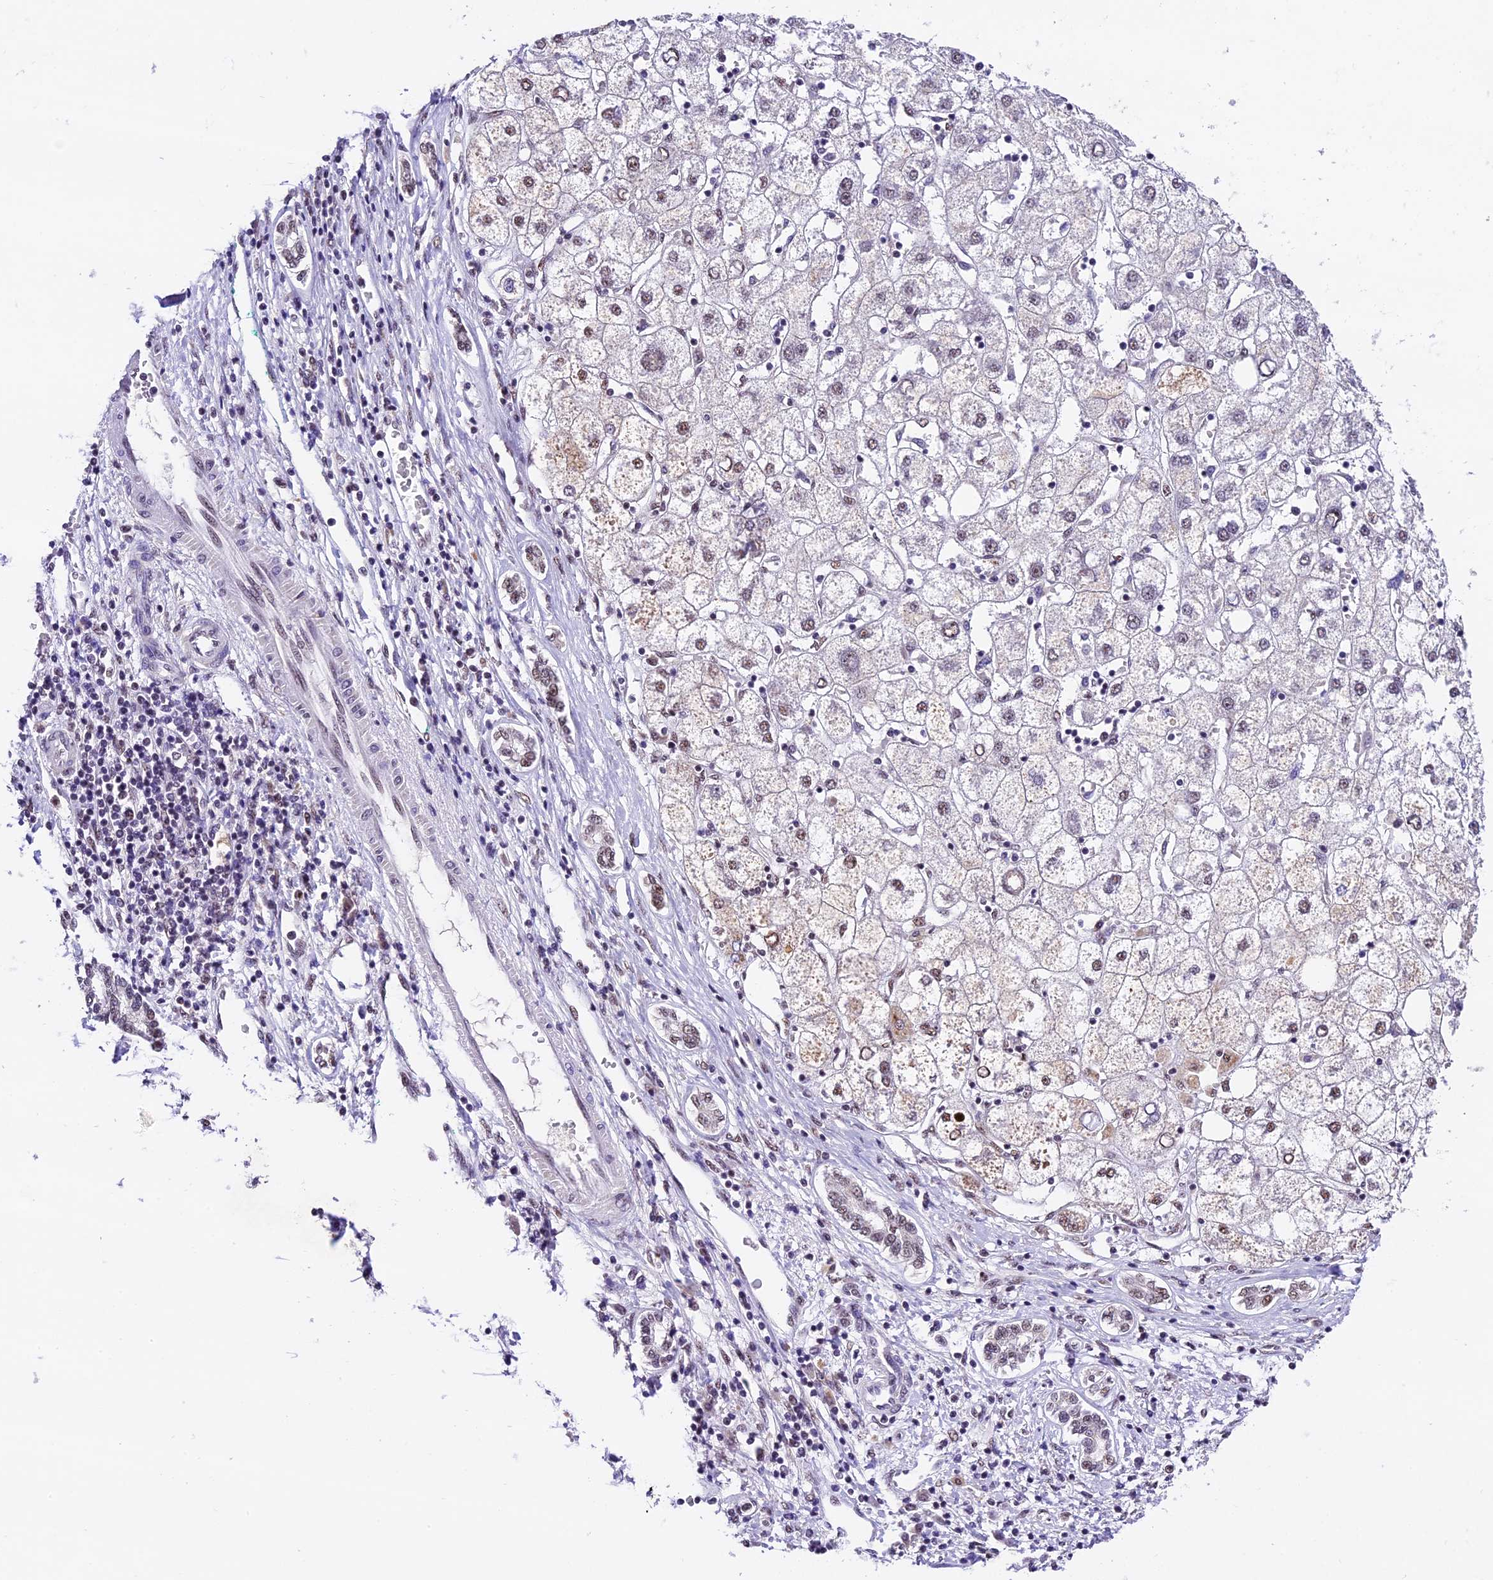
{"staining": {"intensity": "weak", "quantity": "<25%", "location": "nuclear"}, "tissue": "liver cancer", "cell_type": "Tumor cells", "image_type": "cancer", "snomed": [{"axis": "morphology", "description": "Carcinoma, Hepatocellular, NOS"}, {"axis": "topography", "description": "Liver"}], "caption": "The IHC histopathology image has no significant expression in tumor cells of liver cancer (hepatocellular carcinoma) tissue.", "gene": "CARS2", "patient": {"sex": "male", "age": 65}}